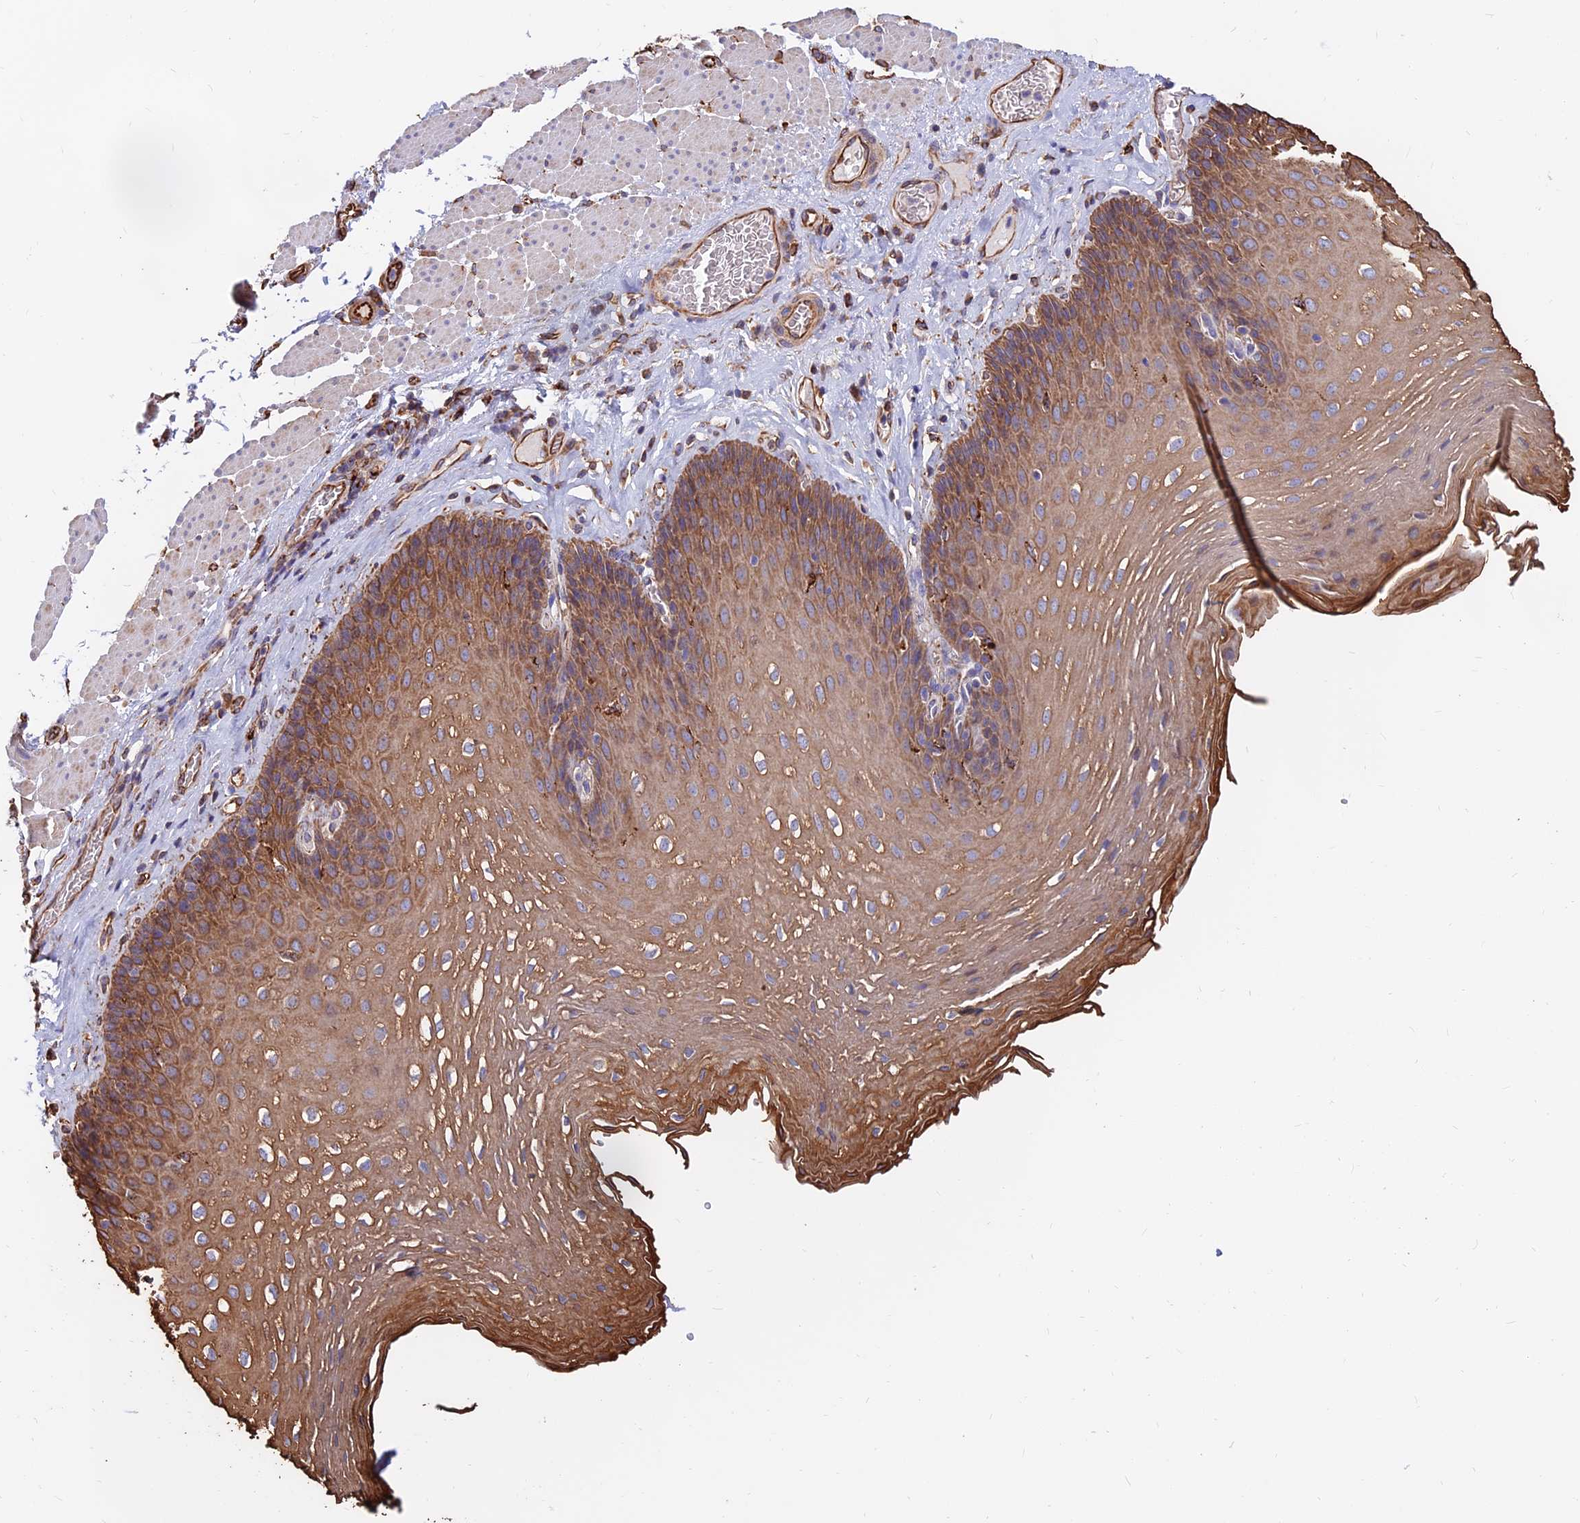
{"staining": {"intensity": "moderate", "quantity": ">75%", "location": "cytoplasmic/membranous"}, "tissue": "esophagus", "cell_type": "Squamous epithelial cells", "image_type": "normal", "snomed": [{"axis": "morphology", "description": "Normal tissue, NOS"}, {"axis": "topography", "description": "Esophagus"}], "caption": "Immunohistochemistry (IHC) photomicrograph of unremarkable esophagus: human esophagus stained using immunohistochemistry exhibits medium levels of moderate protein expression localized specifically in the cytoplasmic/membranous of squamous epithelial cells, appearing as a cytoplasmic/membranous brown color.", "gene": "CDK18", "patient": {"sex": "female", "age": 66}}